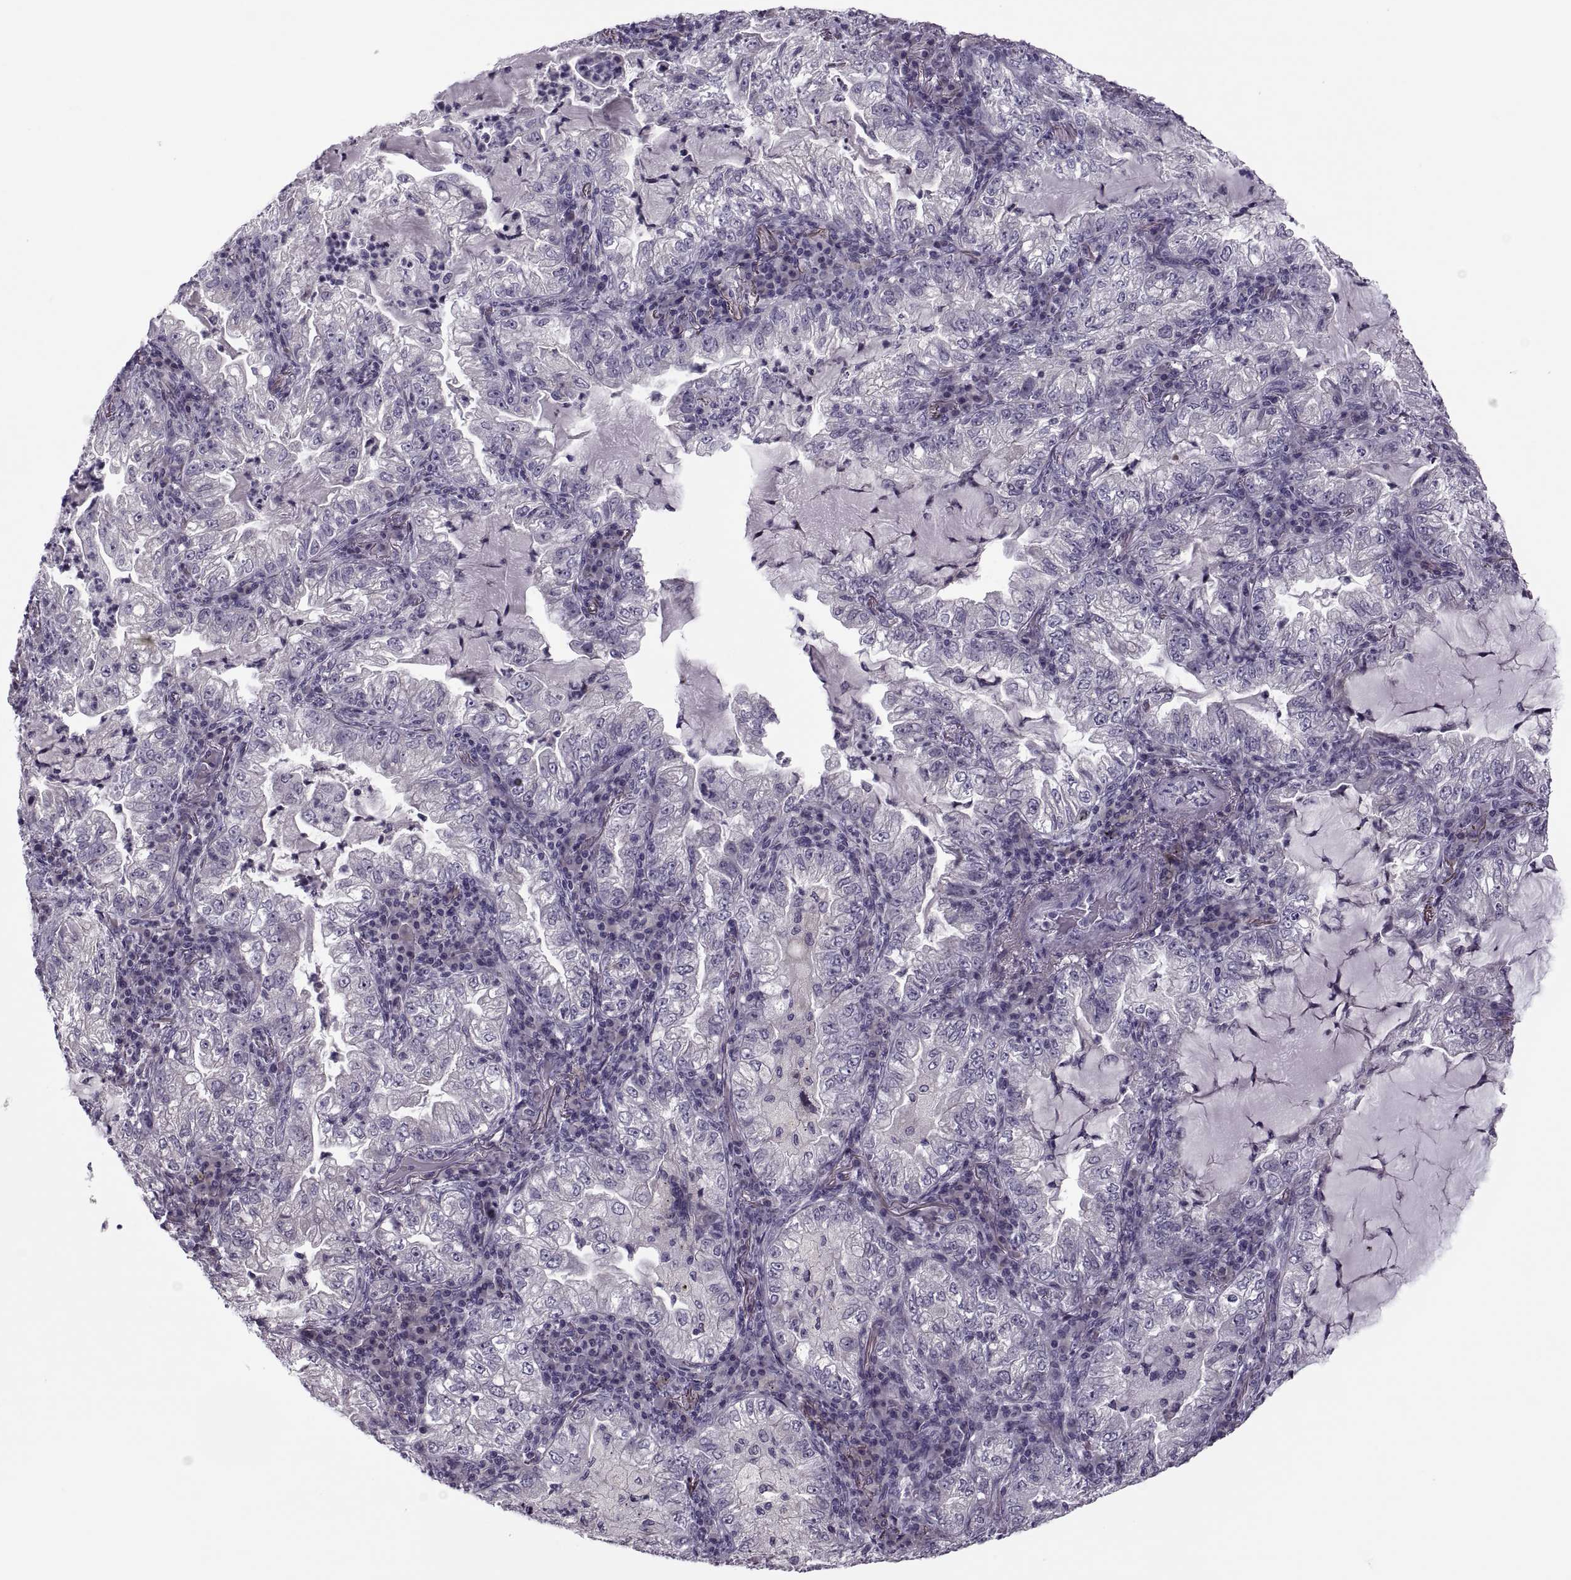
{"staining": {"intensity": "negative", "quantity": "none", "location": "none"}, "tissue": "lung cancer", "cell_type": "Tumor cells", "image_type": "cancer", "snomed": [{"axis": "morphology", "description": "Adenocarcinoma, NOS"}, {"axis": "topography", "description": "Lung"}], "caption": "The IHC image has no significant positivity in tumor cells of lung cancer tissue.", "gene": "PRSS54", "patient": {"sex": "female", "age": 73}}